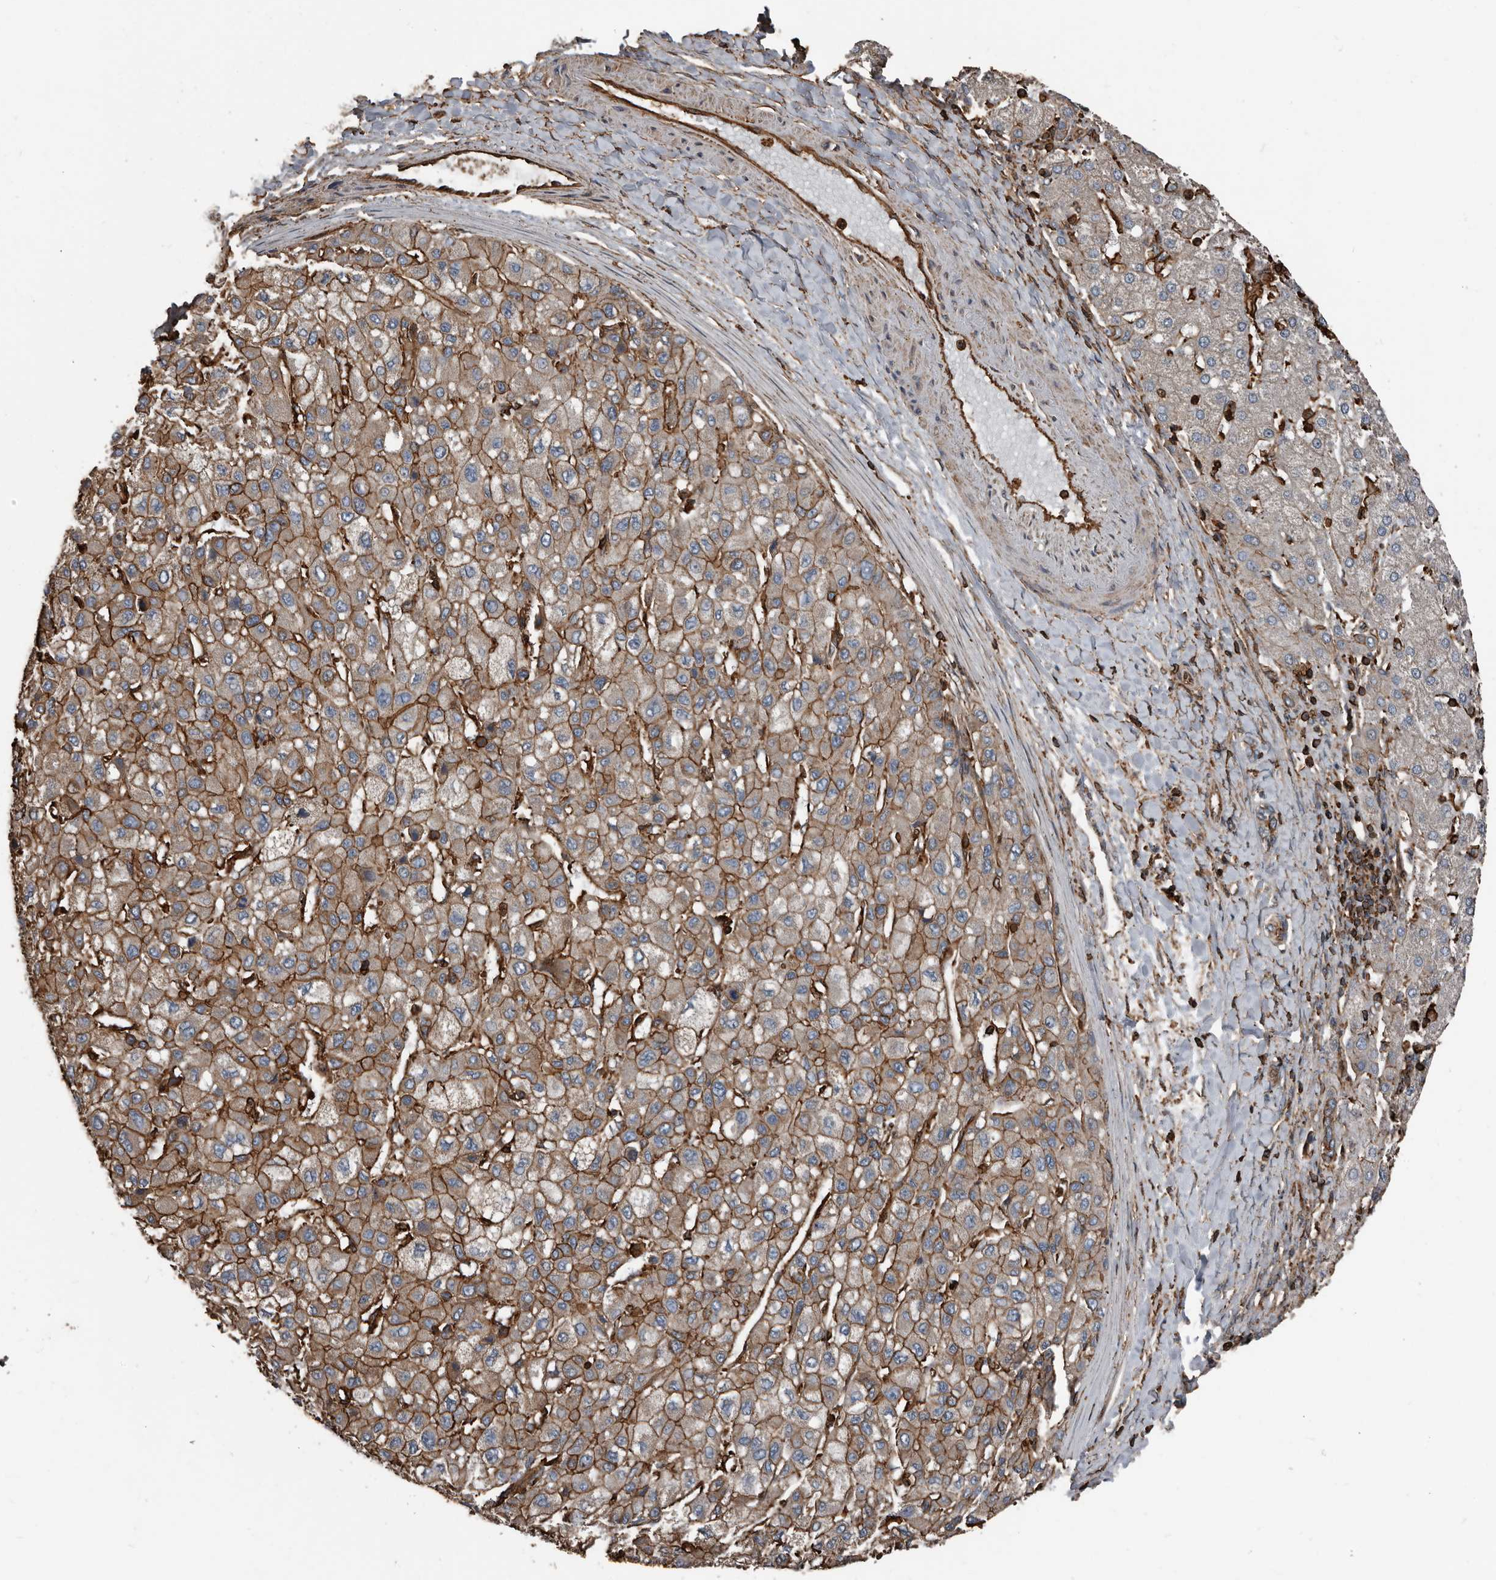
{"staining": {"intensity": "strong", "quantity": "25%-75%", "location": "cytoplasmic/membranous"}, "tissue": "liver cancer", "cell_type": "Tumor cells", "image_type": "cancer", "snomed": [{"axis": "morphology", "description": "Carcinoma, Hepatocellular, NOS"}, {"axis": "topography", "description": "Liver"}], "caption": "Immunohistochemical staining of liver cancer shows high levels of strong cytoplasmic/membranous protein staining in approximately 25%-75% of tumor cells.", "gene": "DENND6B", "patient": {"sex": "male", "age": 80}}